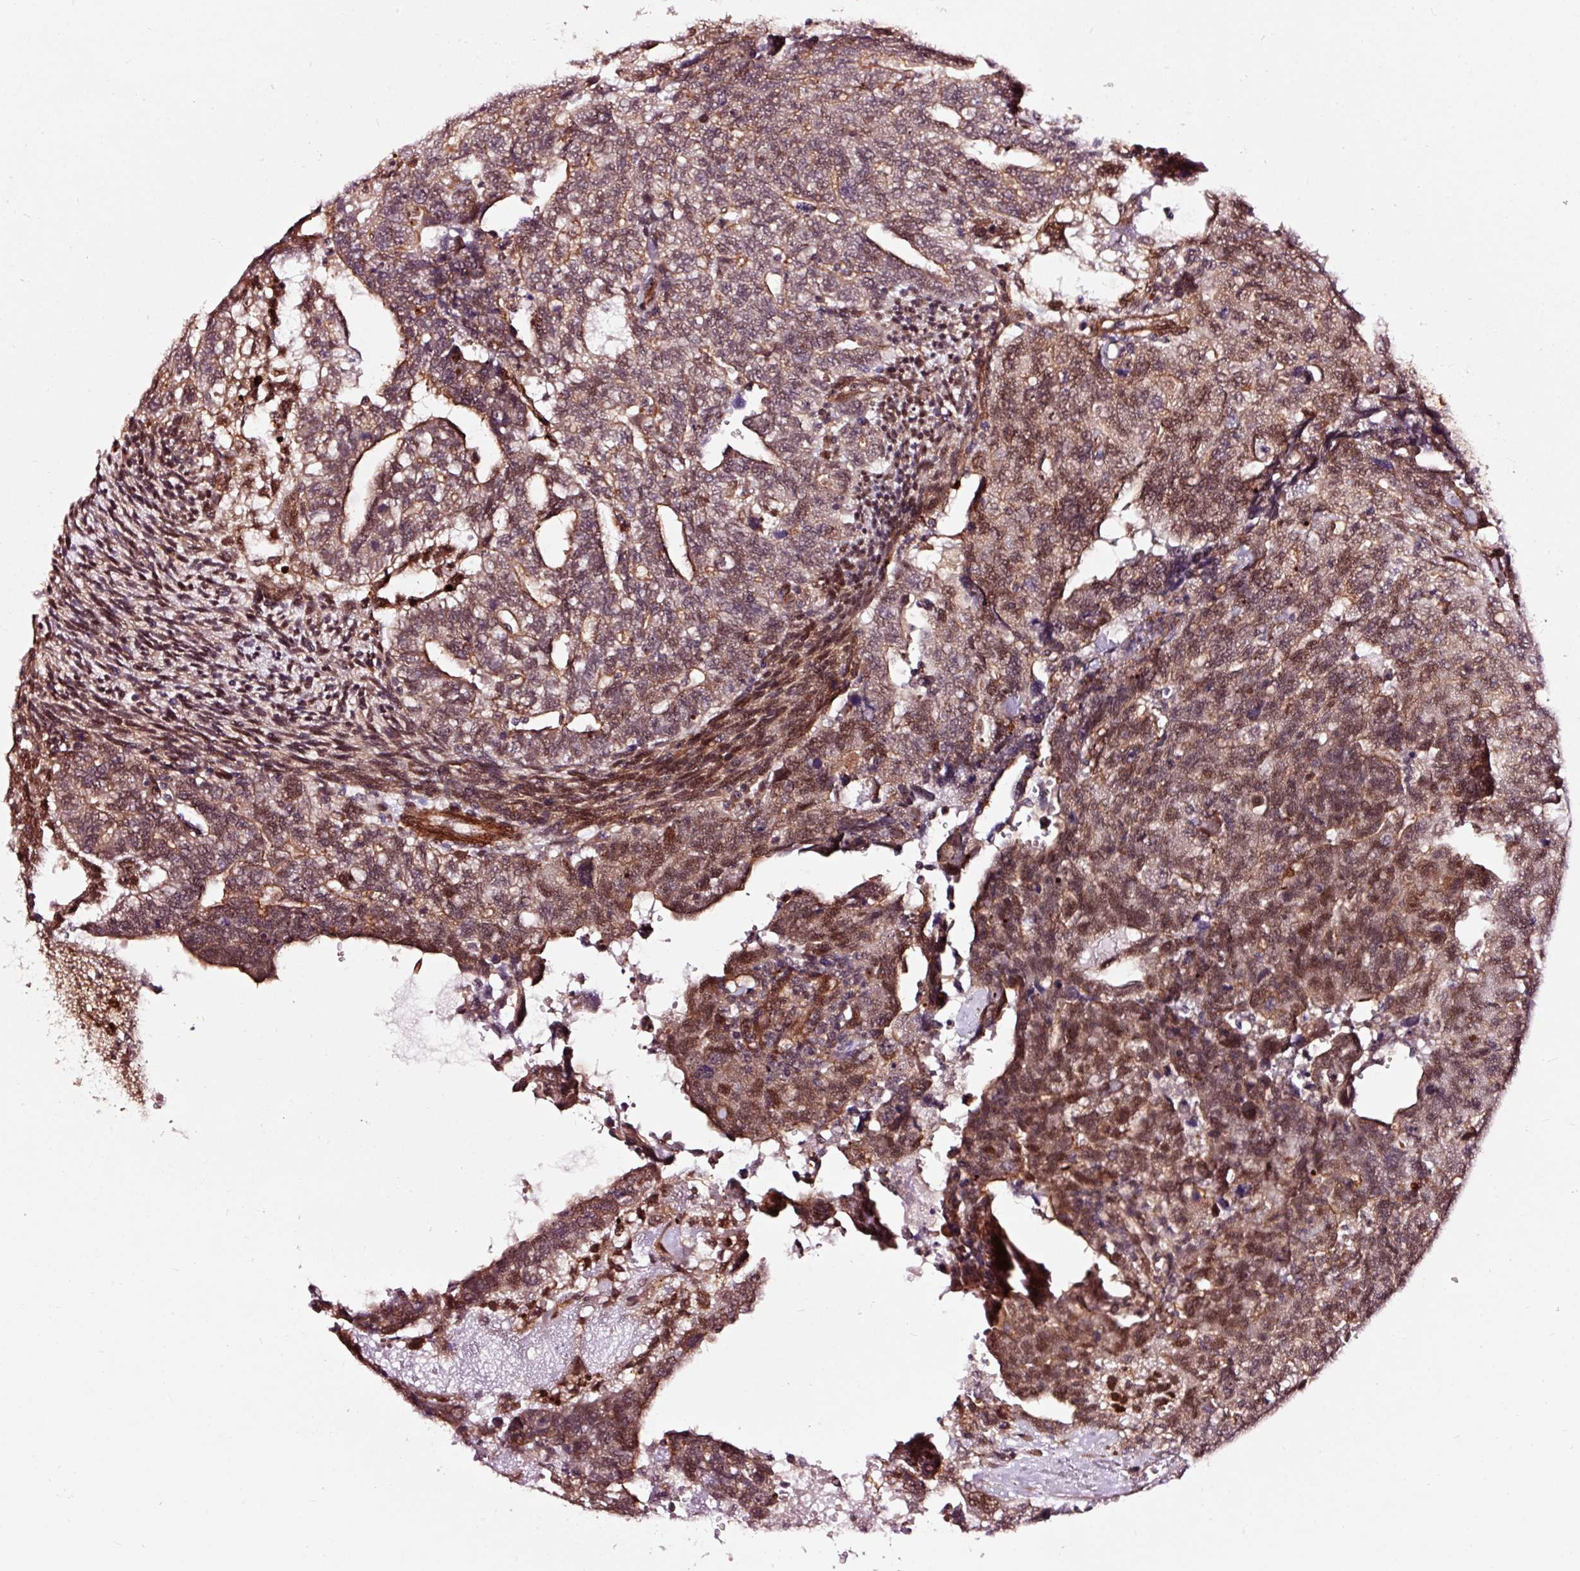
{"staining": {"intensity": "moderate", "quantity": "25%-75%", "location": "cytoplasmic/membranous,nuclear"}, "tissue": "testis cancer", "cell_type": "Tumor cells", "image_type": "cancer", "snomed": [{"axis": "morphology", "description": "Carcinoma, Embryonal, NOS"}, {"axis": "topography", "description": "Testis"}], "caption": "Human testis cancer stained for a protein (brown) shows moderate cytoplasmic/membranous and nuclear positive positivity in approximately 25%-75% of tumor cells.", "gene": "TPM1", "patient": {"sex": "male", "age": 24}}